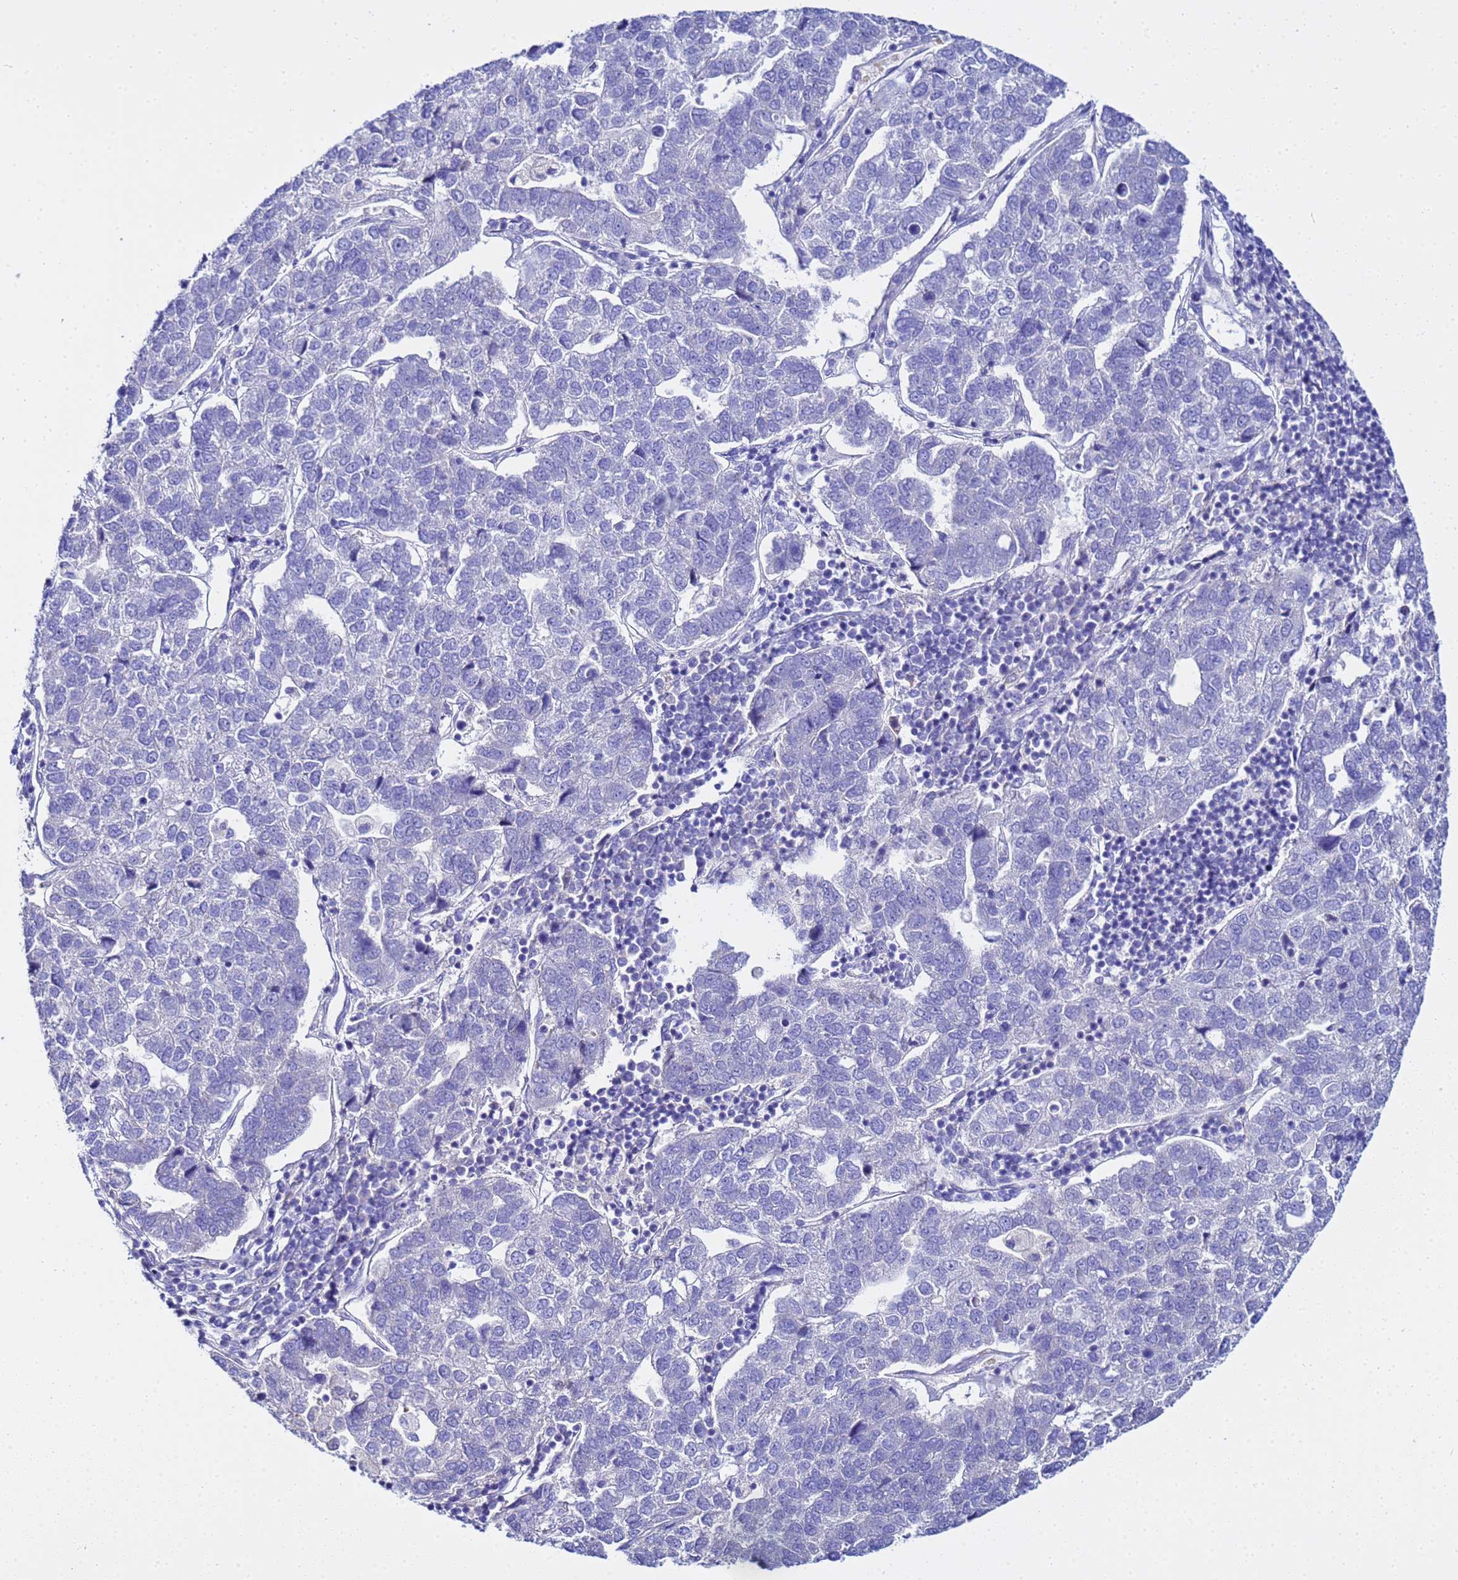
{"staining": {"intensity": "negative", "quantity": "none", "location": "none"}, "tissue": "pancreatic cancer", "cell_type": "Tumor cells", "image_type": "cancer", "snomed": [{"axis": "morphology", "description": "Adenocarcinoma, NOS"}, {"axis": "topography", "description": "Pancreas"}], "caption": "This is an IHC micrograph of human pancreatic adenocarcinoma. There is no staining in tumor cells.", "gene": "USP18", "patient": {"sex": "female", "age": 61}}